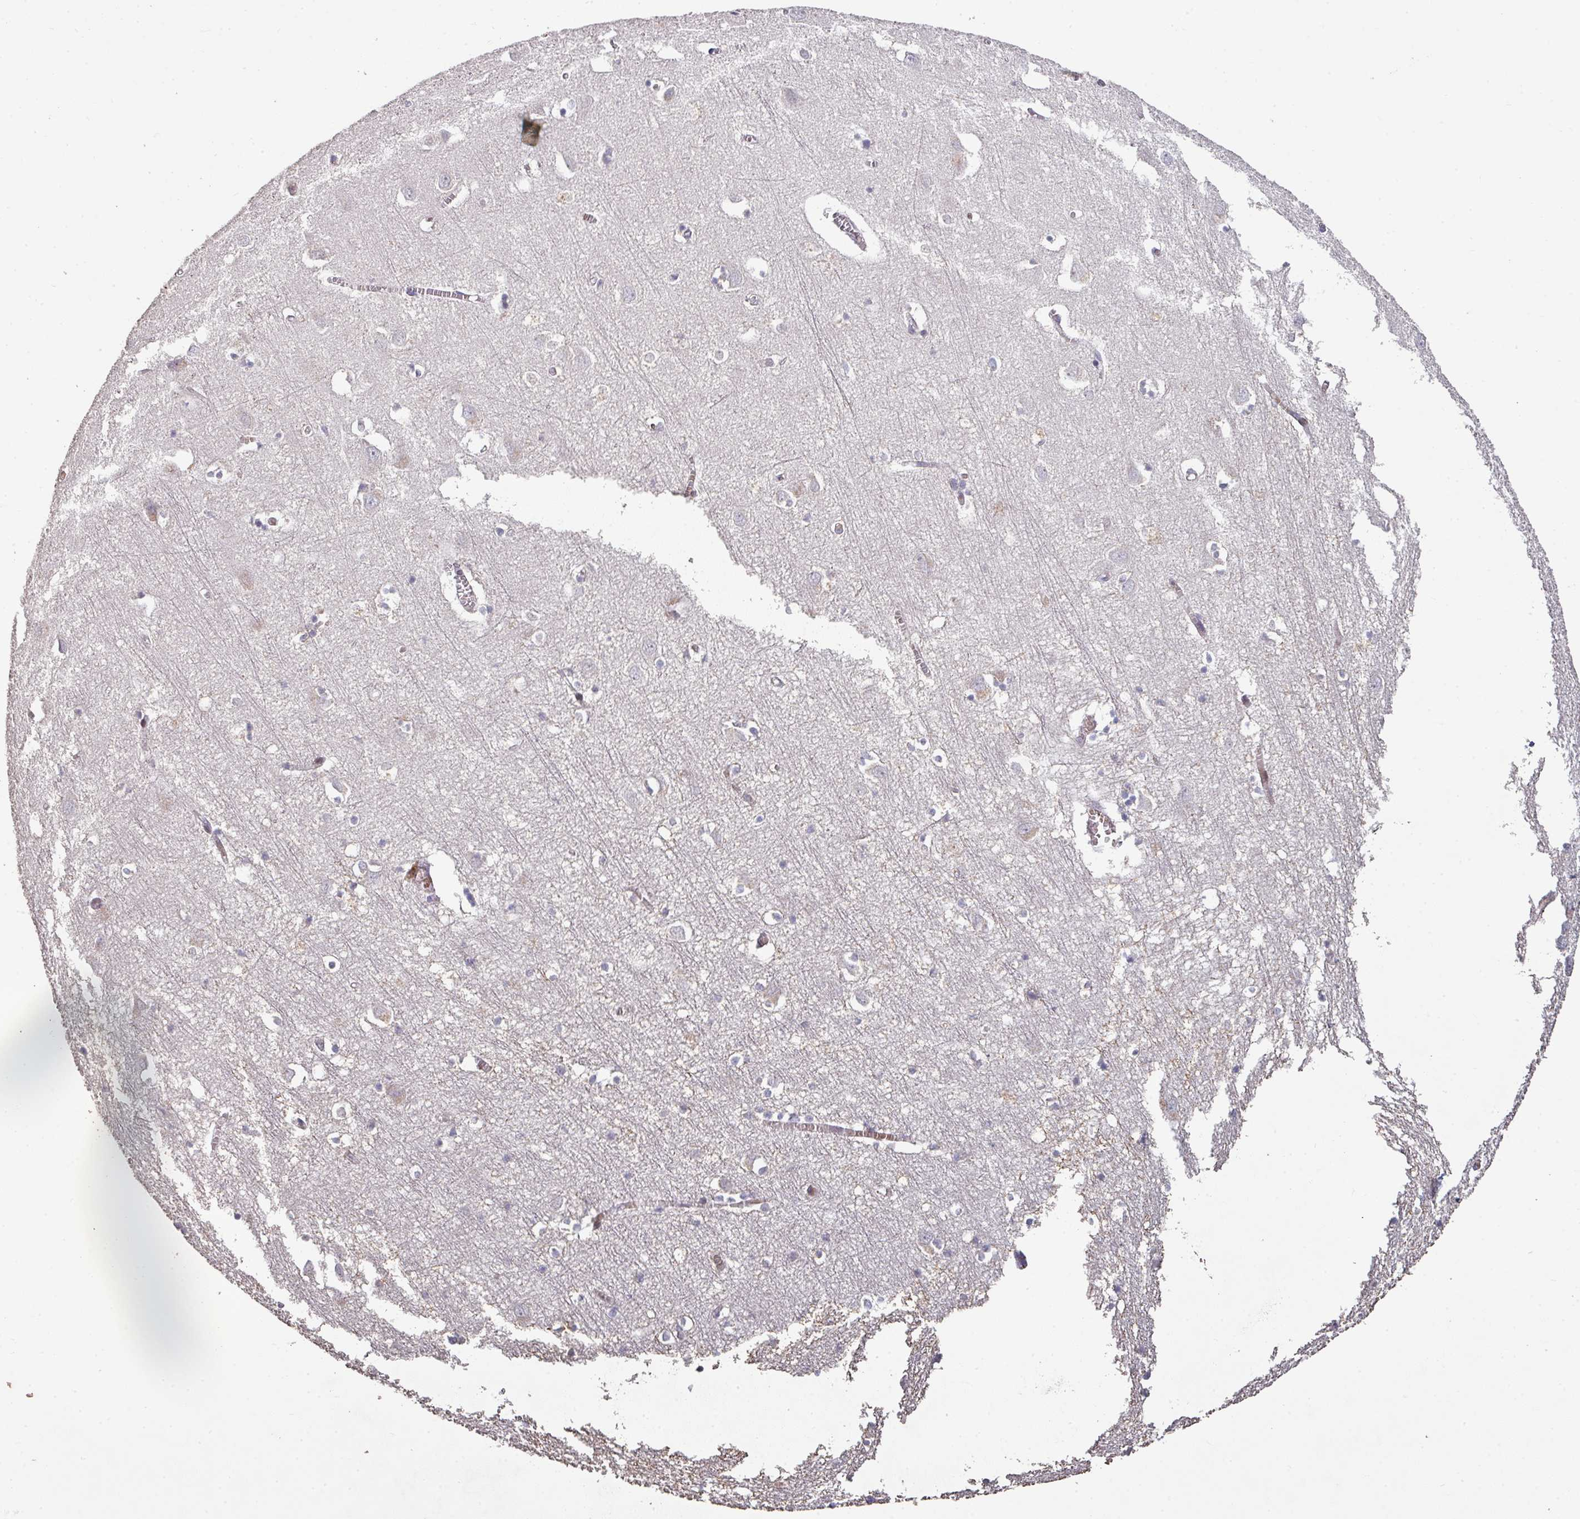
{"staining": {"intensity": "weak", "quantity": "<25%", "location": "cytoplasmic/membranous"}, "tissue": "cerebral cortex", "cell_type": "Endothelial cells", "image_type": "normal", "snomed": [{"axis": "morphology", "description": "Normal tissue, NOS"}, {"axis": "topography", "description": "Cerebral cortex"}], "caption": "Immunohistochemical staining of unremarkable human cerebral cortex displays no significant positivity in endothelial cells.", "gene": "RPL23A", "patient": {"sex": "male", "age": 70}}